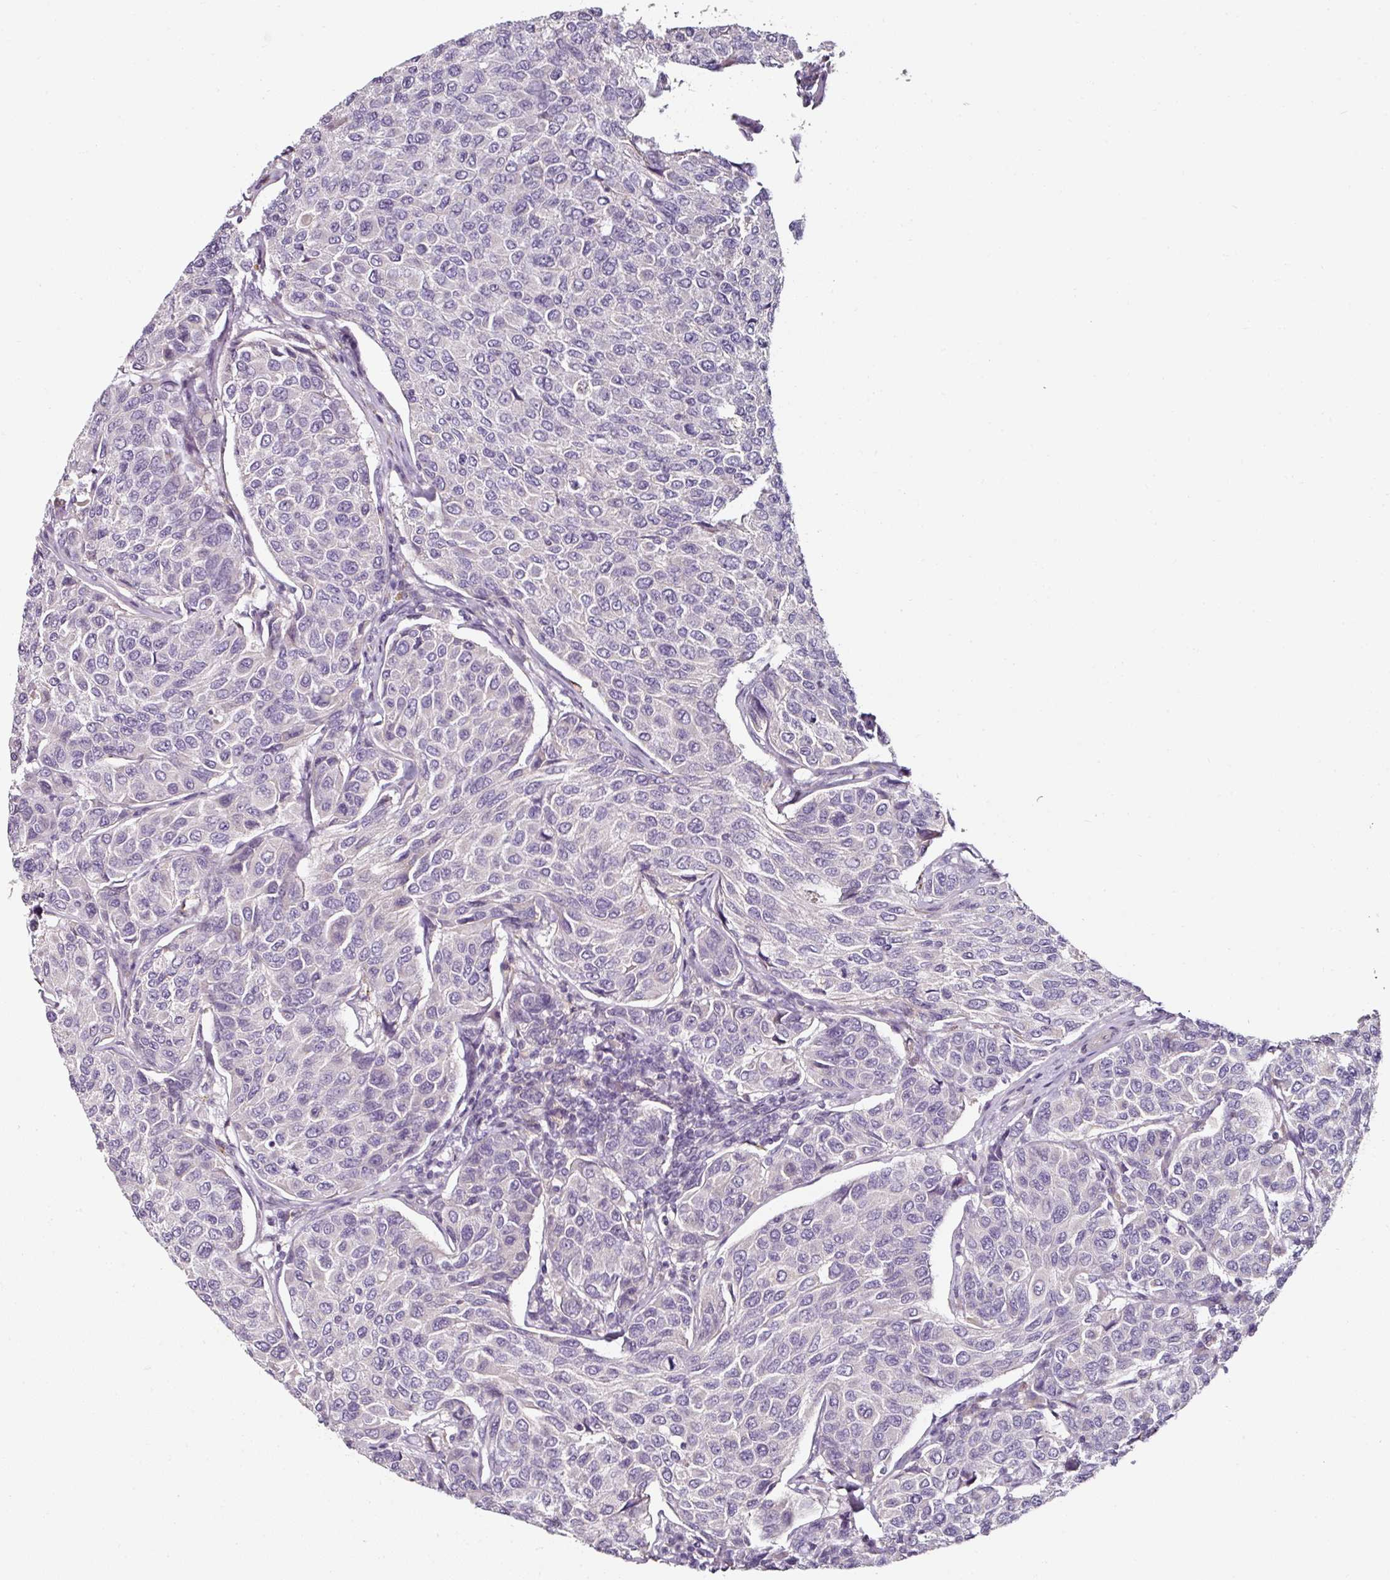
{"staining": {"intensity": "negative", "quantity": "none", "location": "none"}, "tissue": "breast cancer", "cell_type": "Tumor cells", "image_type": "cancer", "snomed": [{"axis": "morphology", "description": "Duct carcinoma"}, {"axis": "topography", "description": "Breast"}], "caption": "The immunohistochemistry (IHC) photomicrograph has no significant expression in tumor cells of breast cancer tissue.", "gene": "CAP2", "patient": {"sex": "female", "age": 55}}